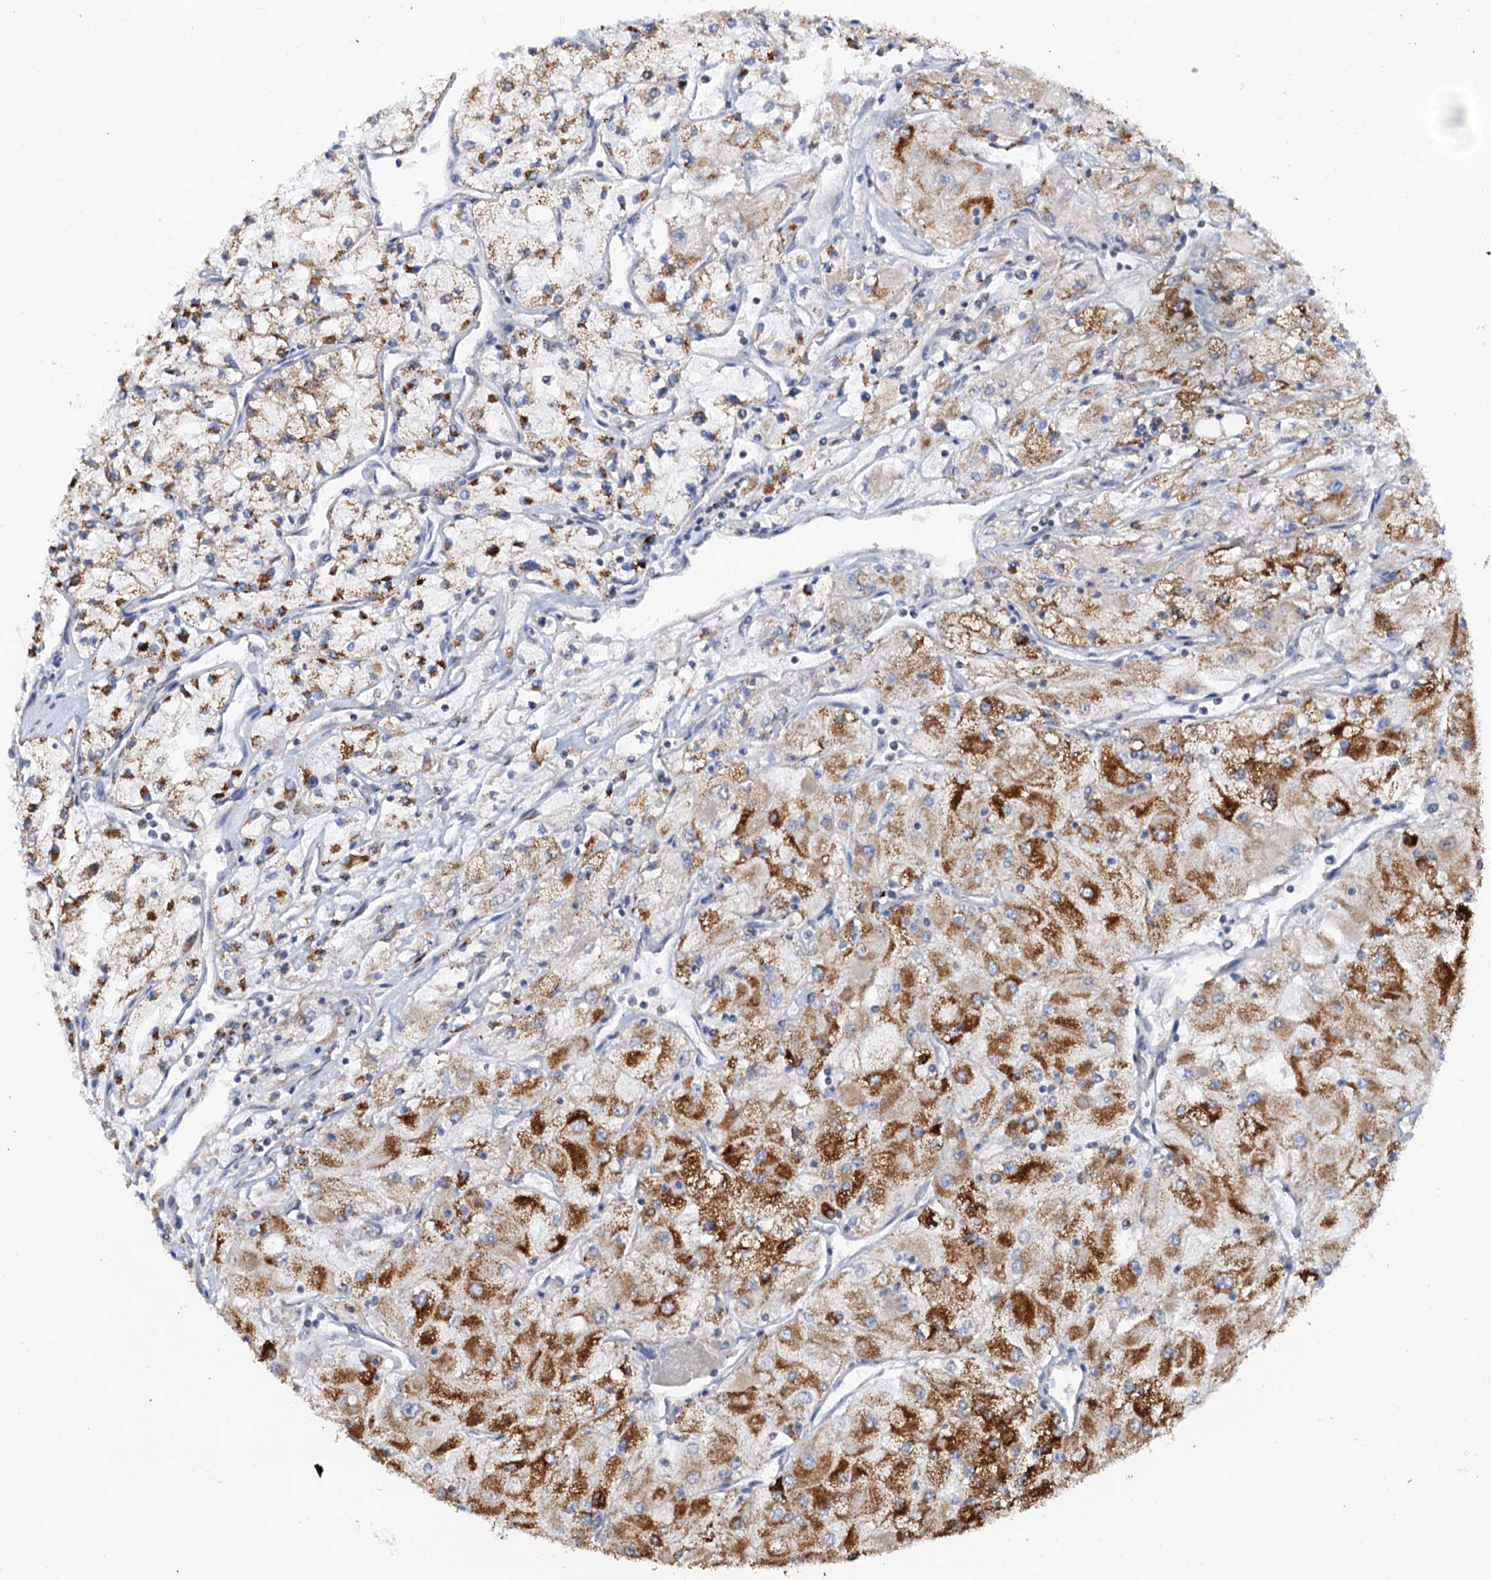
{"staining": {"intensity": "strong", "quantity": ">75%", "location": "cytoplasmic/membranous"}, "tissue": "renal cancer", "cell_type": "Tumor cells", "image_type": "cancer", "snomed": [{"axis": "morphology", "description": "Adenocarcinoma, NOS"}, {"axis": "topography", "description": "Kidney"}], "caption": "Renal cancer (adenocarcinoma) stained for a protein exhibits strong cytoplasmic/membranous positivity in tumor cells.", "gene": "C2CD3", "patient": {"sex": "male", "age": 80}}